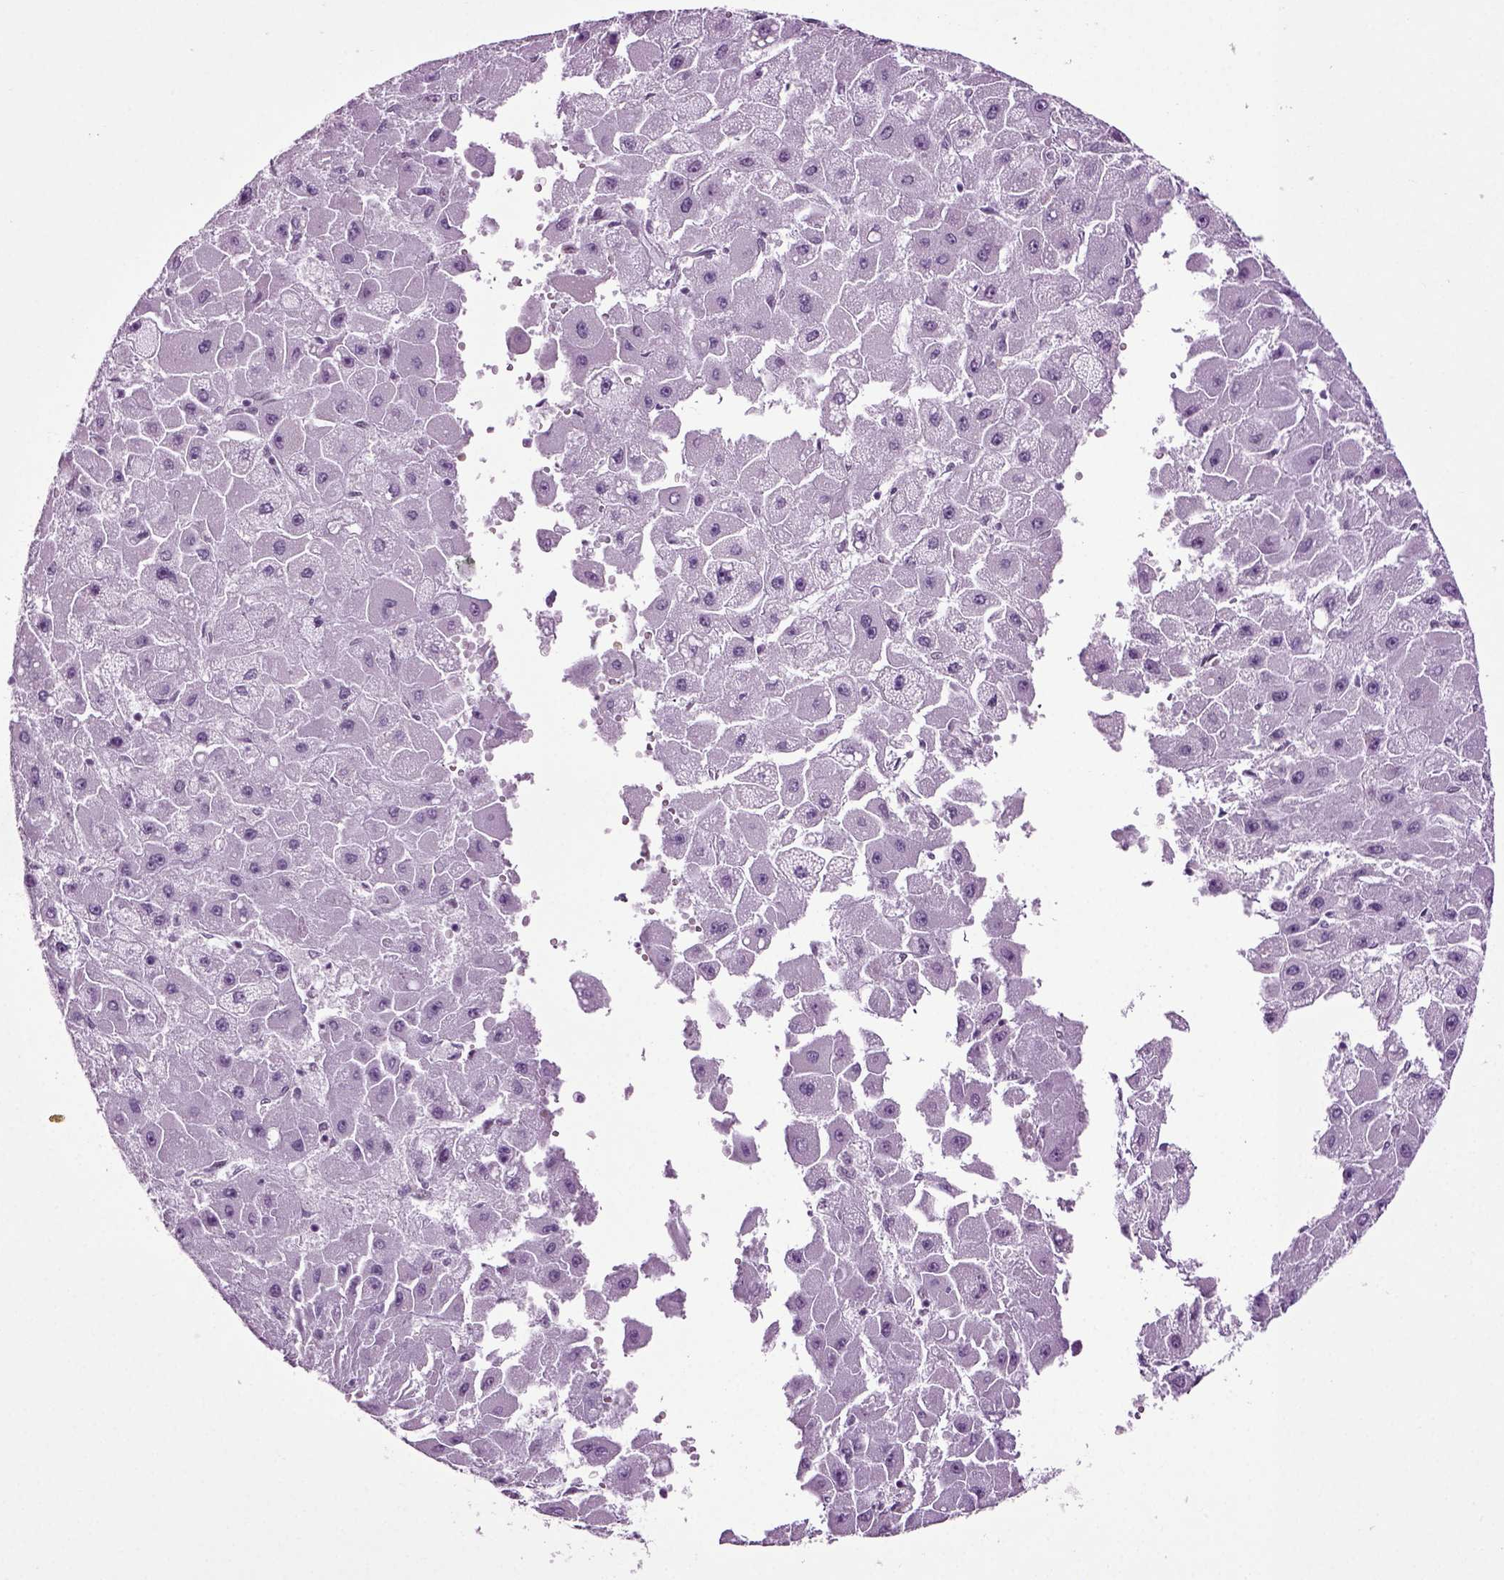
{"staining": {"intensity": "negative", "quantity": "none", "location": "none"}, "tissue": "liver cancer", "cell_type": "Tumor cells", "image_type": "cancer", "snomed": [{"axis": "morphology", "description": "Carcinoma, Hepatocellular, NOS"}, {"axis": "topography", "description": "Liver"}], "caption": "IHC image of neoplastic tissue: human liver cancer stained with DAB shows no significant protein positivity in tumor cells. (DAB IHC visualized using brightfield microscopy, high magnification).", "gene": "RFX3", "patient": {"sex": "female", "age": 25}}